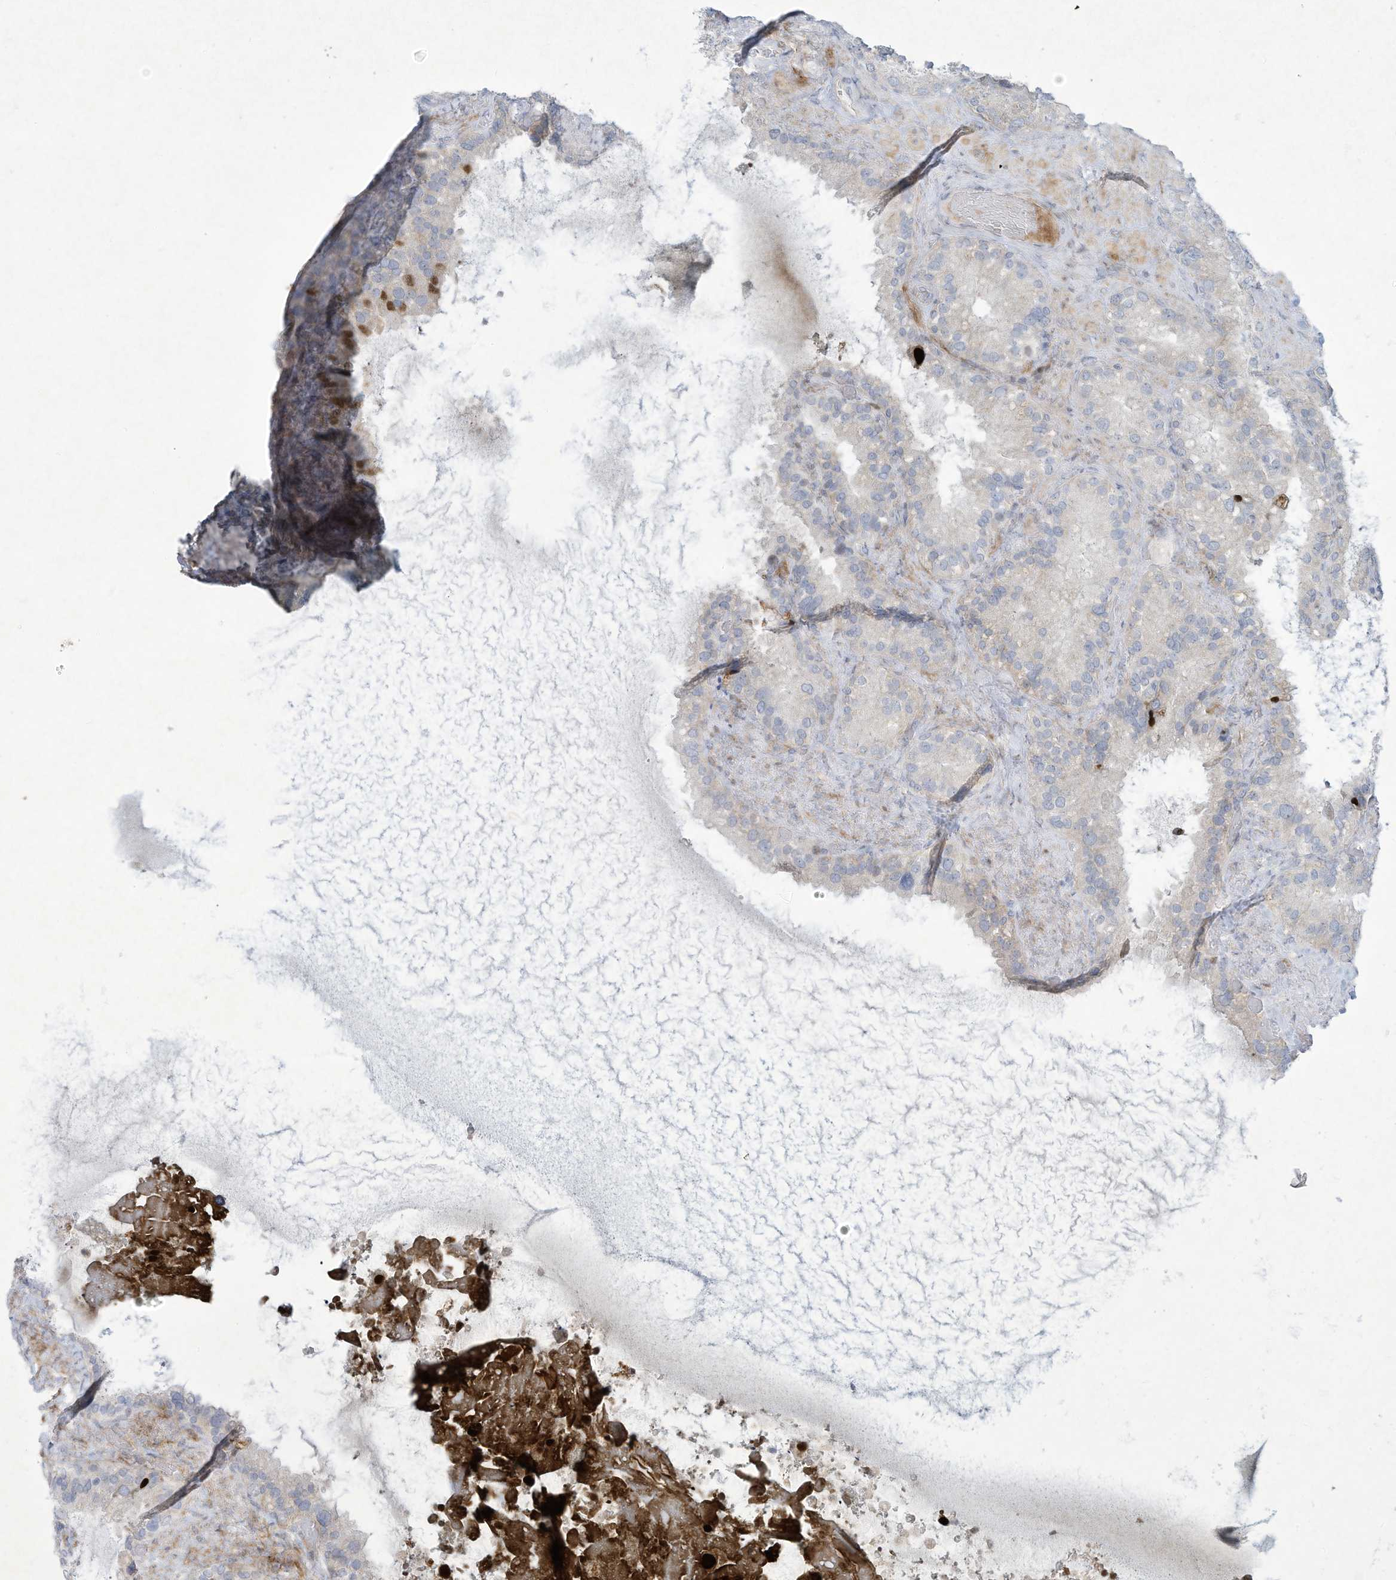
{"staining": {"intensity": "negative", "quantity": "none", "location": "none"}, "tissue": "seminal vesicle", "cell_type": "Glandular cells", "image_type": "normal", "snomed": [{"axis": "morphology", "description": "Normal tissue, NOS"}, {"axis": "topography", "description": "Prostate"}, {"axis": "topography", "description": "Seminal veicle"}], "caption": "High magnification brightfield microscopy of unremarkable seminal vesicle stained with DAB (3,3'-diaminobenzidine) (brown) and counterstained with hematoxylin (blue): glandular cells show no significant expression. (Immunohistochemistry, brightfield microscopy, high magnification).", "gene": "PAX6", "patient": {"sex": "male", "age": 68}}